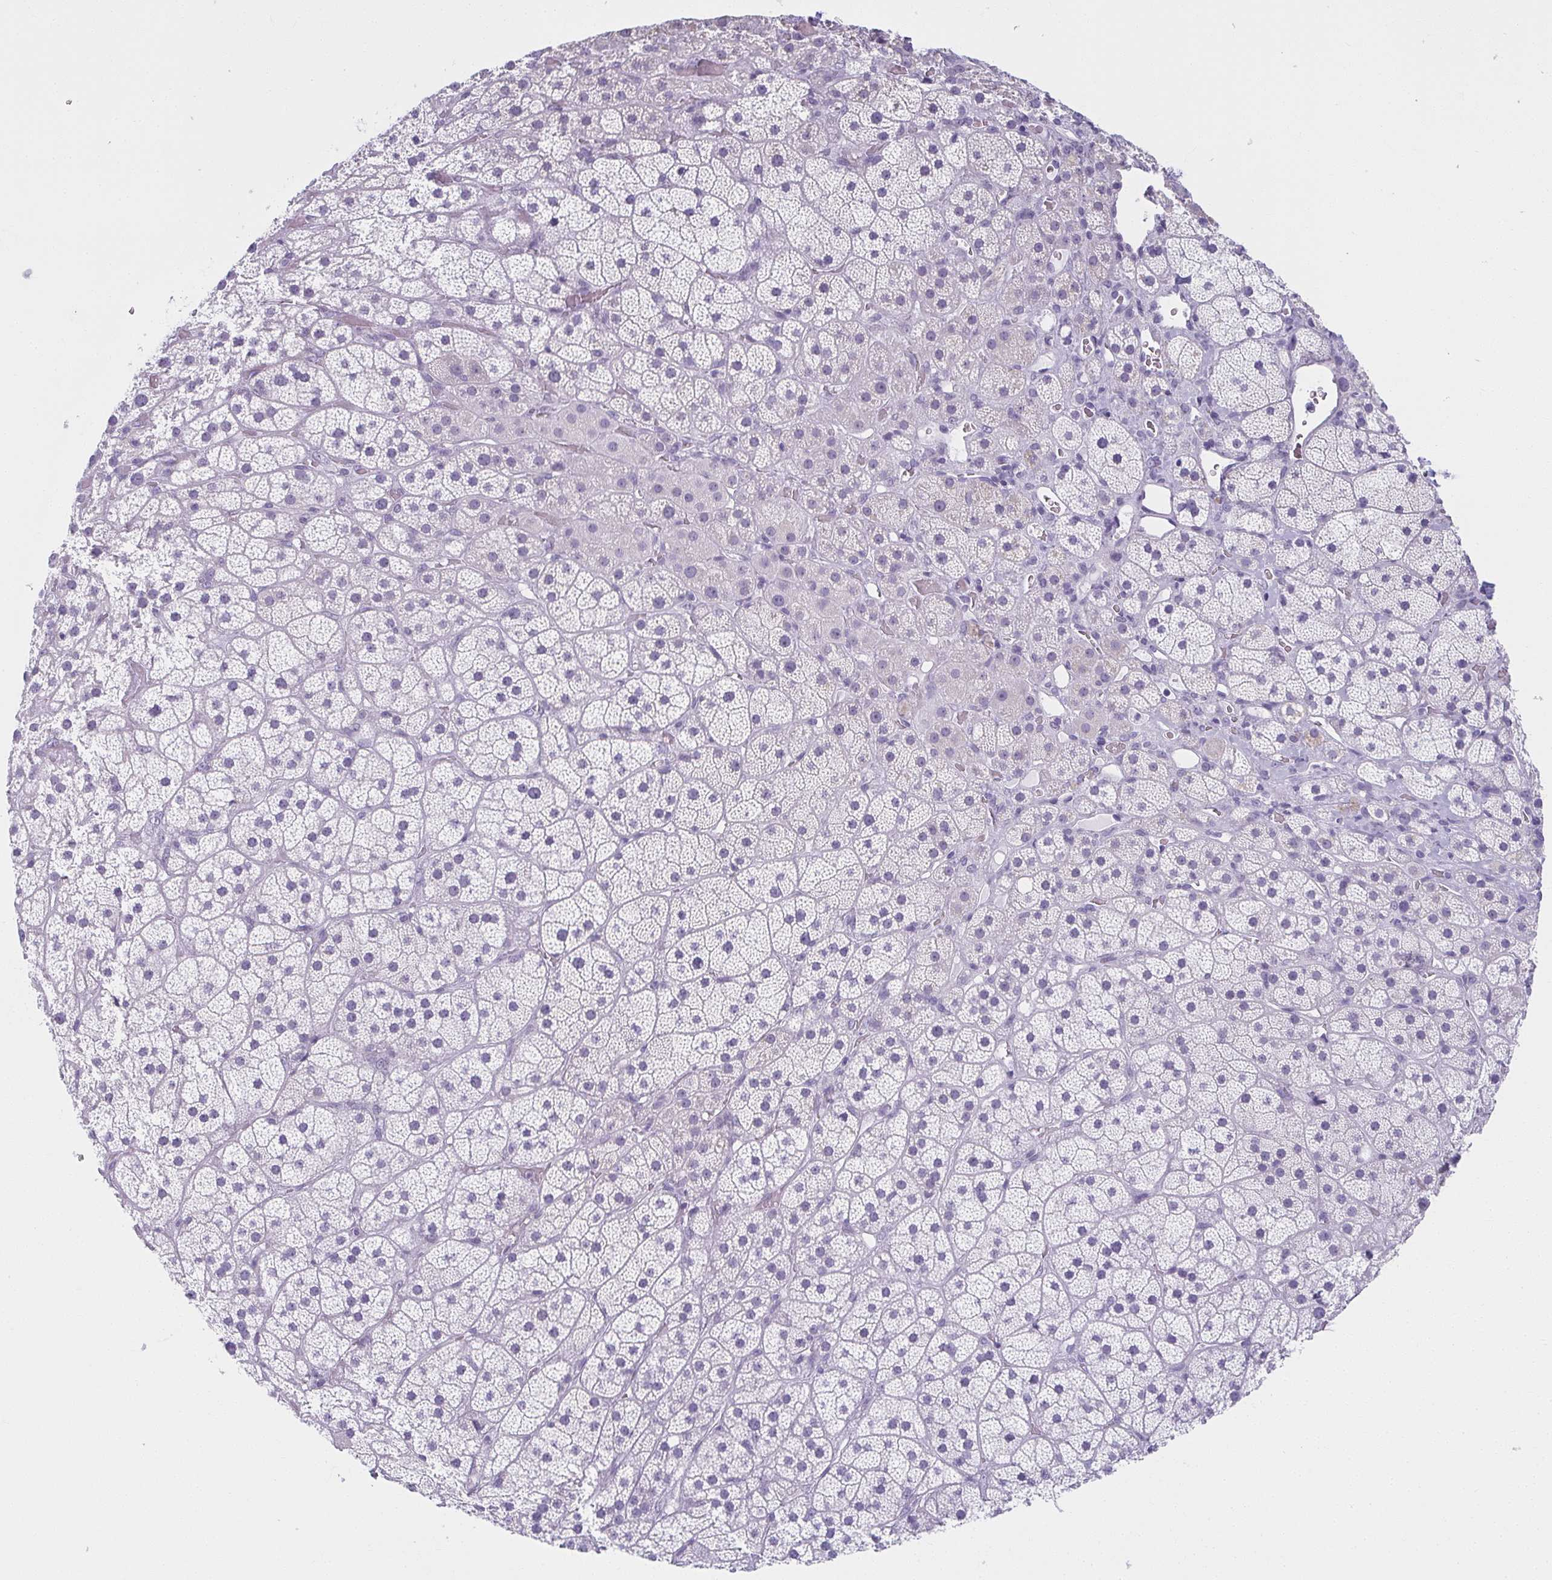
{"staining": {"intensity": "negative", "quantity": "none", "location": "none"}, "tissue": "adrenal gland", "cell_type": "Glandular cells", "image_type": "normal", "snomed": [{"axis": "morphology", "description": "Normal tissue, NOS"}, {"axis": "topography", "description": "Adrenal gland"}], "caption": "DAB (3,3'-diaminobenzidine) immunohistochemical staining of normal human adrenal gland shows no significant positivity in glandular cells. (Stains: DAB immunohistochemistry (IHC) with hematoxylin counter stain, Microscopy: brightfield microscopy at high magnification).", "gene": "MOBP", "patient": {"sex": "male", "age": 57}}